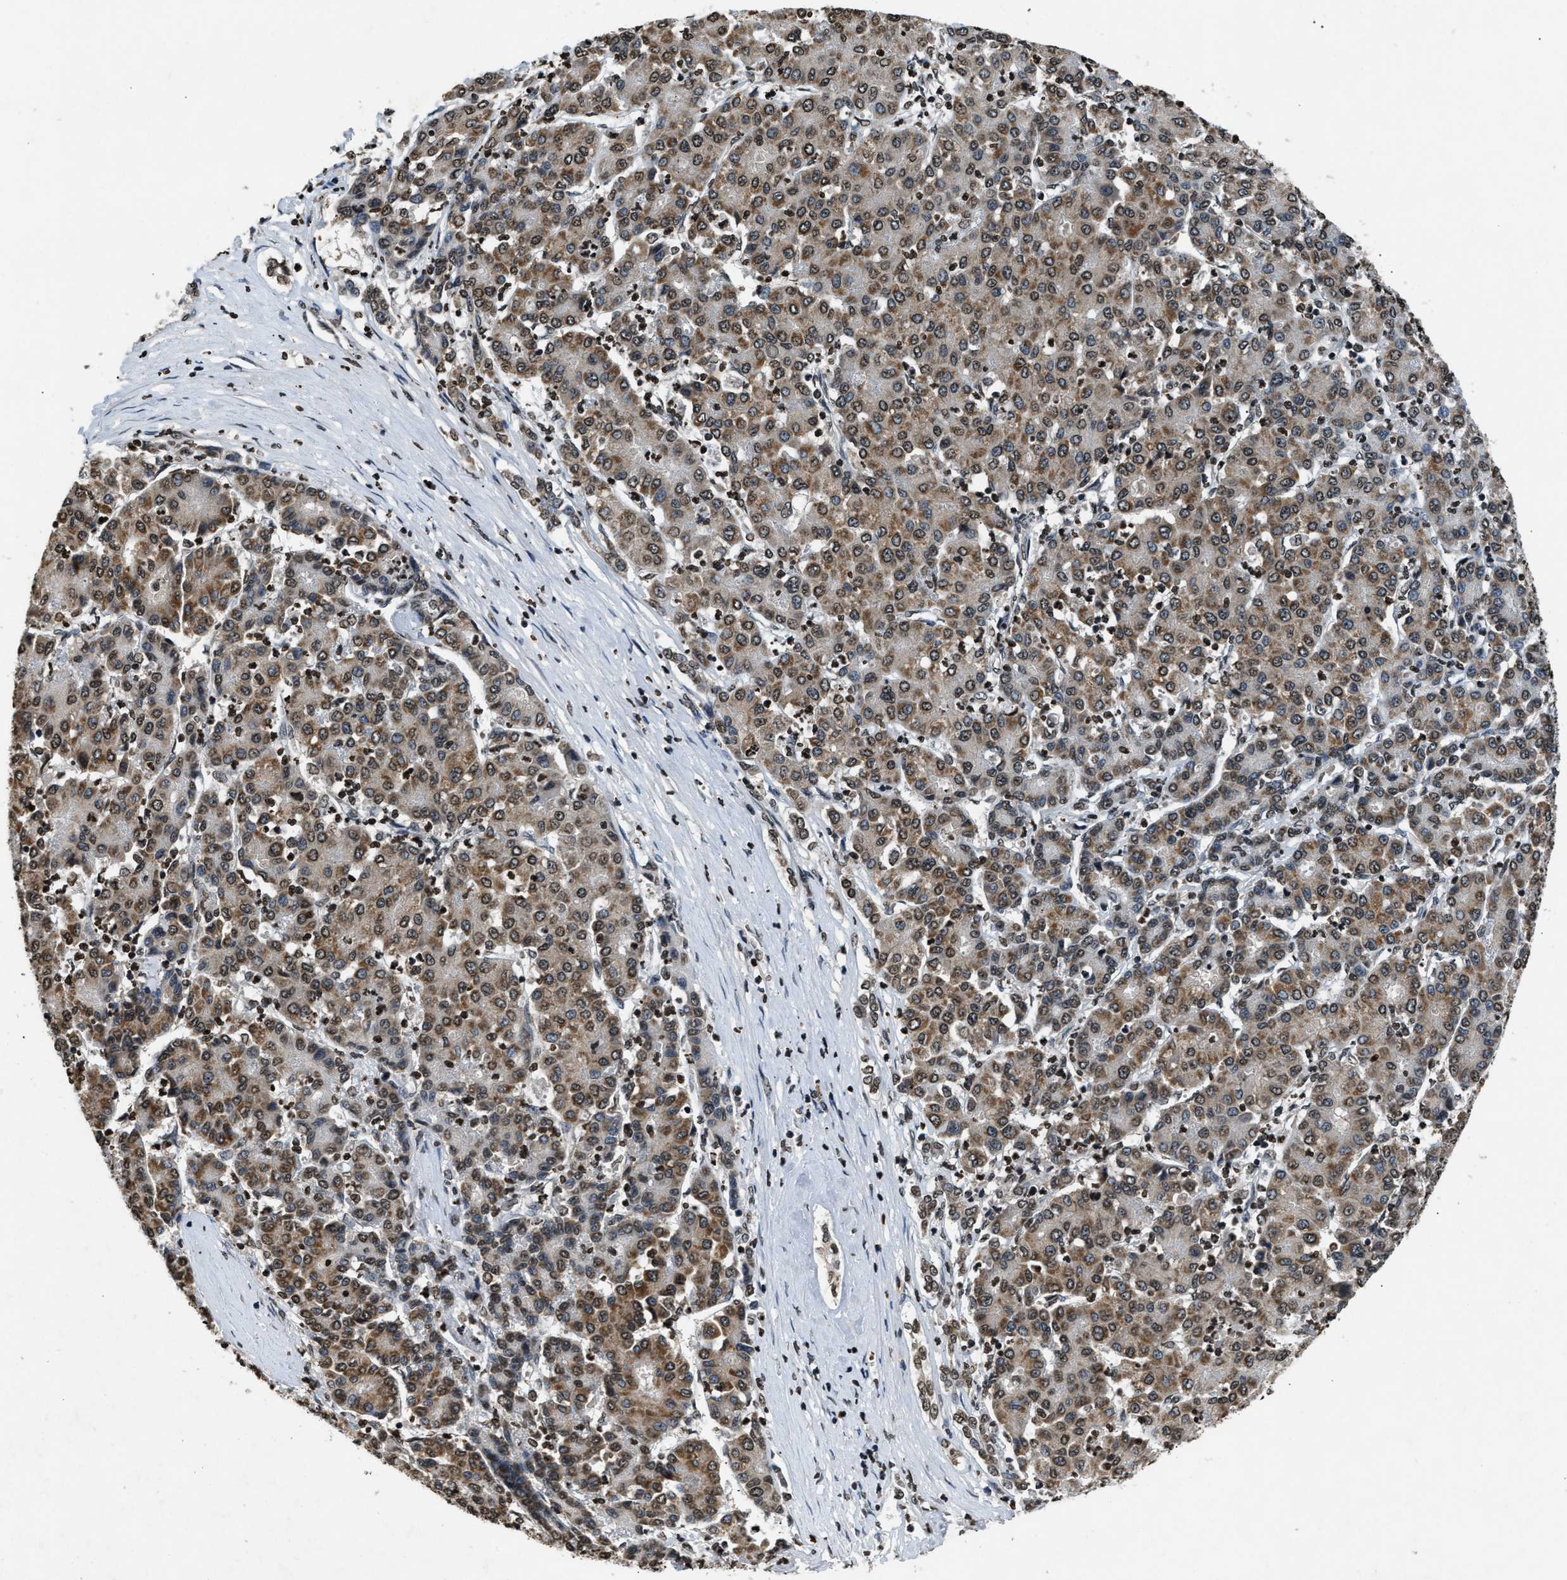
{"staining": {"intensity": "moderate", "quantity": ">75%", "location": "cytoplasmic/membranous,nuclear"}, "tissue": "liver cancer", "cell_type": "Tumor cells", "image_type": "cancer", "snomed": [{"axis": "morphology", "description": "Carcinoma, Hepatocellular, NOS"}, {"axis": "topography", "description": "Liver"}], "caption": "There is medium levels of moderate cytoplasmic/membranous and nuclear staining in tumor cells of liver hepatocellular carcinoma, as demonstrated by immunohistochemical staining (brown color).", "gene": "DNASE1L3", "patient": {"sex": "male", "age": 65}}